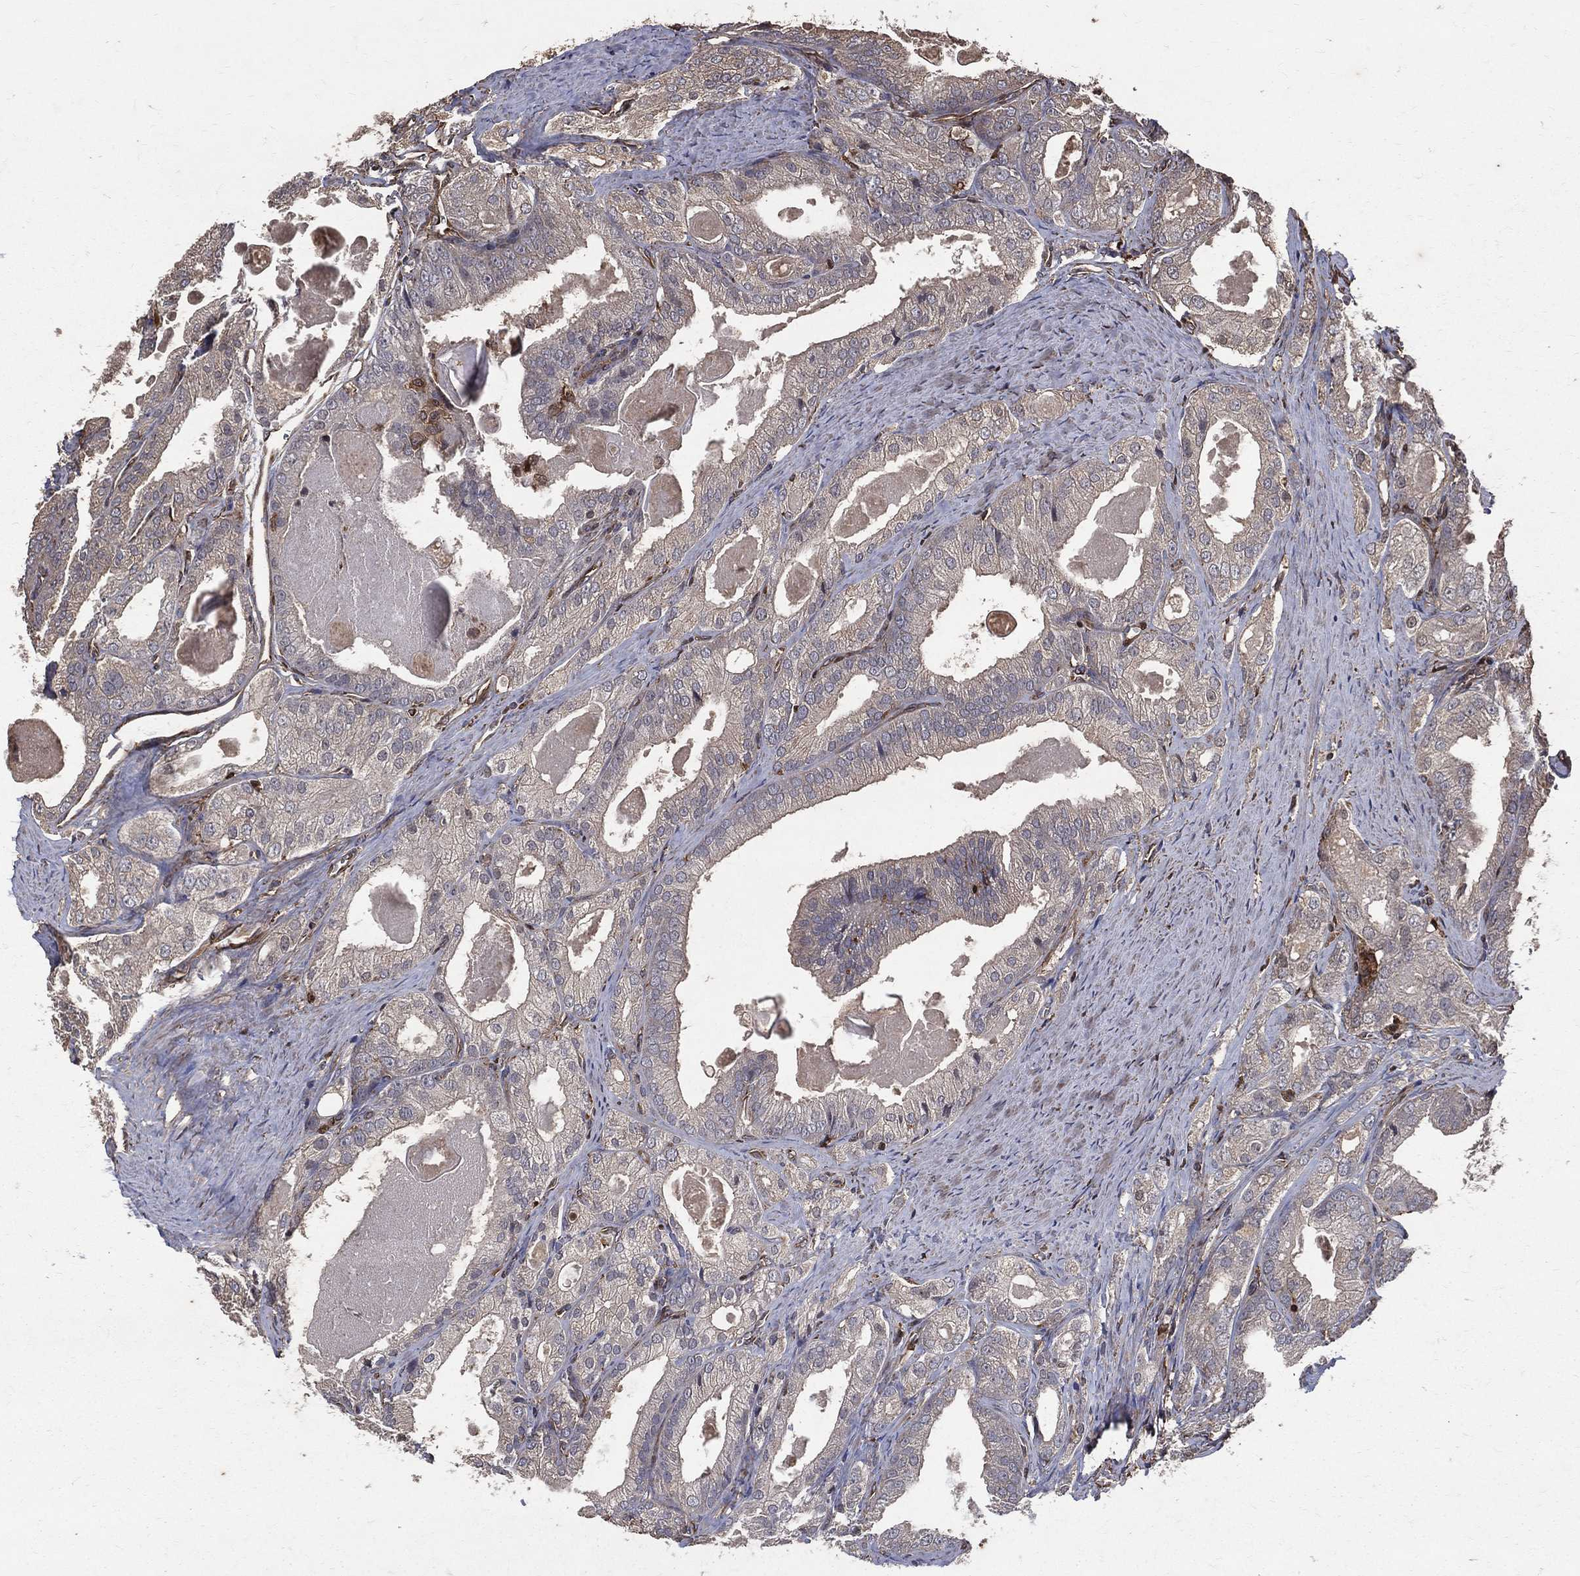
{"staining": {"intensity": "negative", "quantity": "none", "location": "none"}, "tissue": "prostate cancer", "cell_type": "Tumor cells", "image_type": "cancer", "snomed": [{"axis": "morphology", "description": "Adenocarcinoma, NOS"}, {"axis": "morphology", "description": "Adenocarcinoma, High grade"}, {"axis": "topography", "description": "Prostate"}], "caption": "Immunohistochemistry (IHC) histopathology image of neoplastic tissue: adenocarcinoma (prostate) stained with DAB (3,3'-diaminobenzidine) exhibits no significant protein positivity in tumor cells.", "gene": "DPYSL2", "patient": {"sex": "male", "age": 70}}